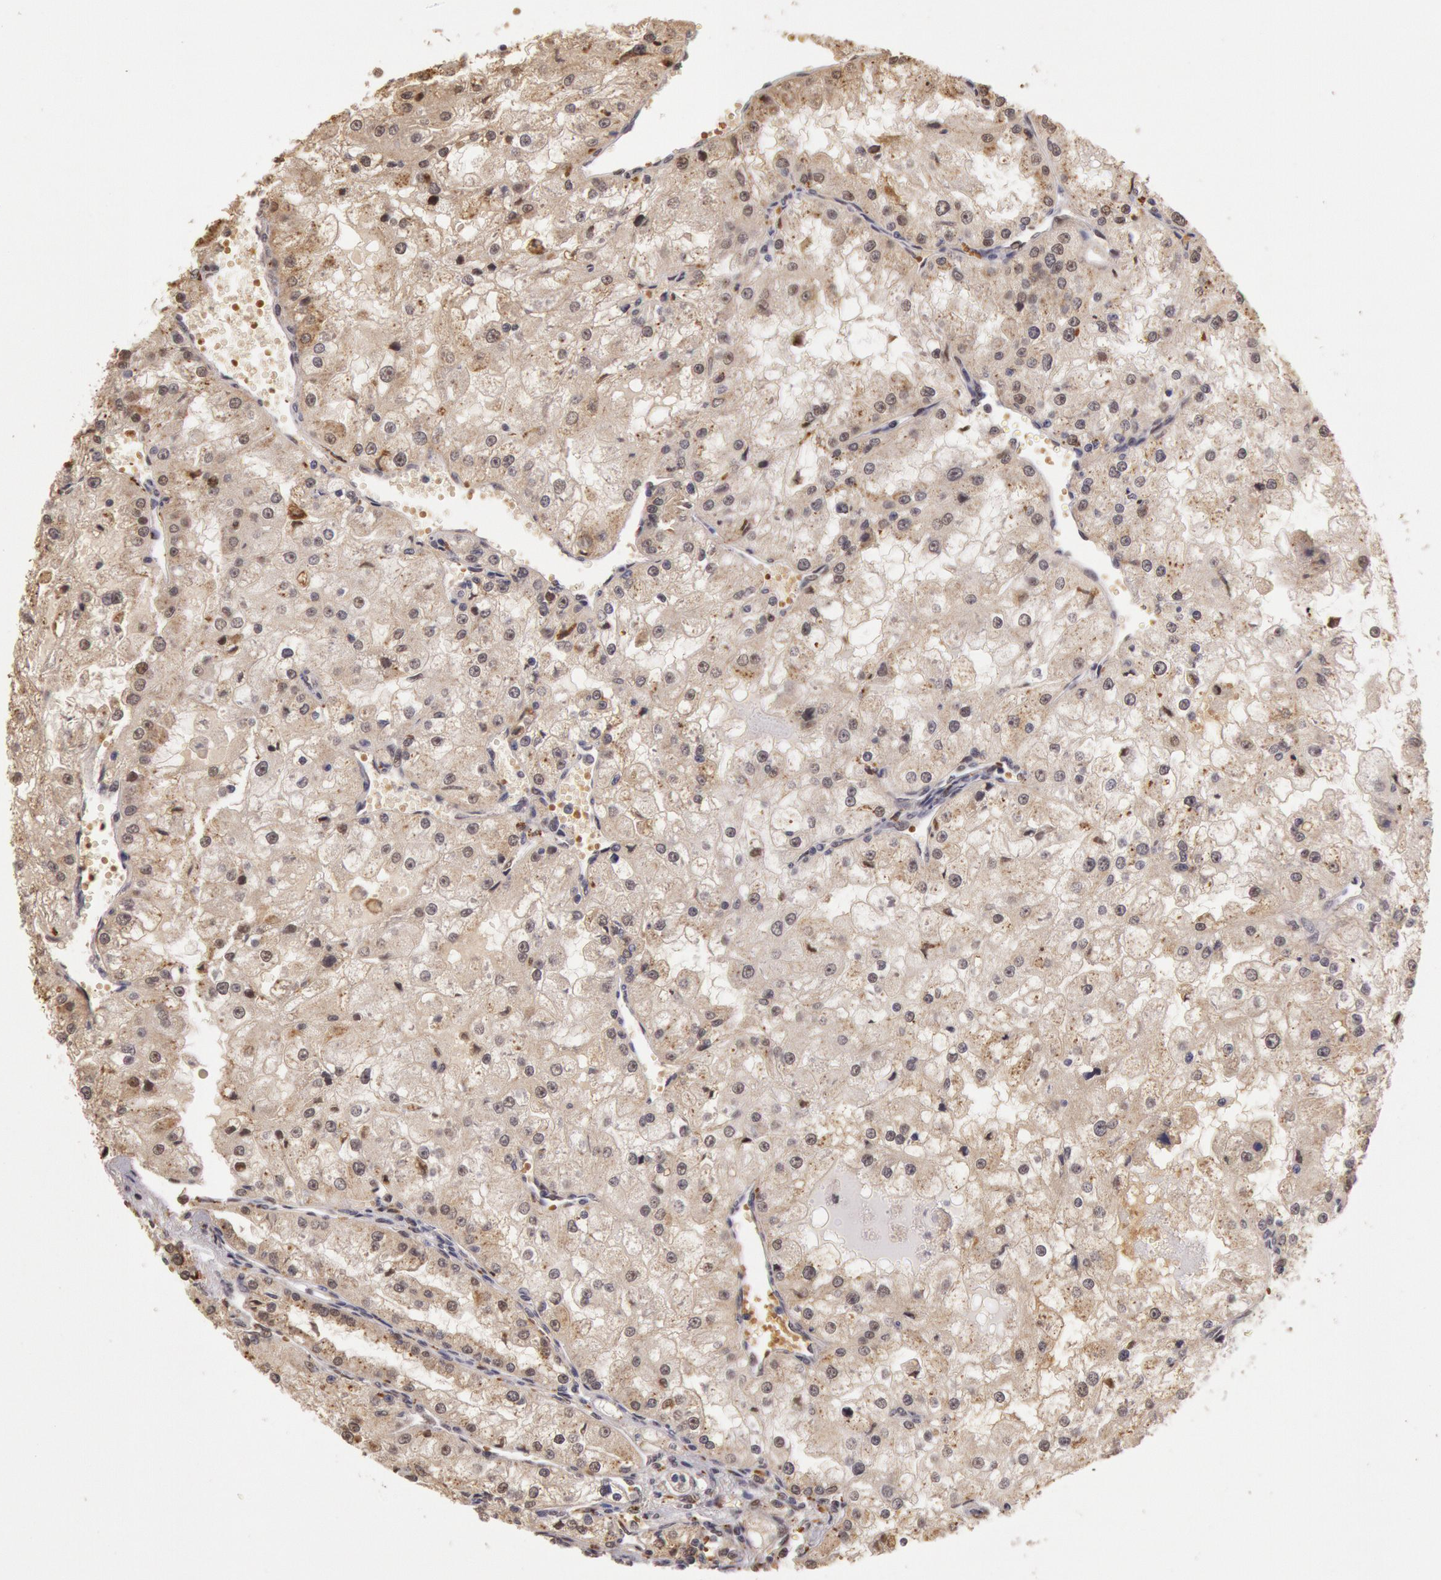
{"staining": {"intensity": "weak", "quantity": "25%-75%", "location": "nuclear"}, "tissue": "renal cancer", "cell_type": "Tumor cells", "image_type": "cancer", "snomed": [{"axis": "morphology", "description": "Adenocarcinoma, NOS"}, {"axis": "topography", "description": "Kidney"}], "caption": "A histopathology image of human renal cancer stained for a protein shows weak nuclear brown staining in tumor cells. (IHC, brightfield microscopy, high magnification).", "gene": "LIG4", "patient": {"sex": "female", "age": 74}}